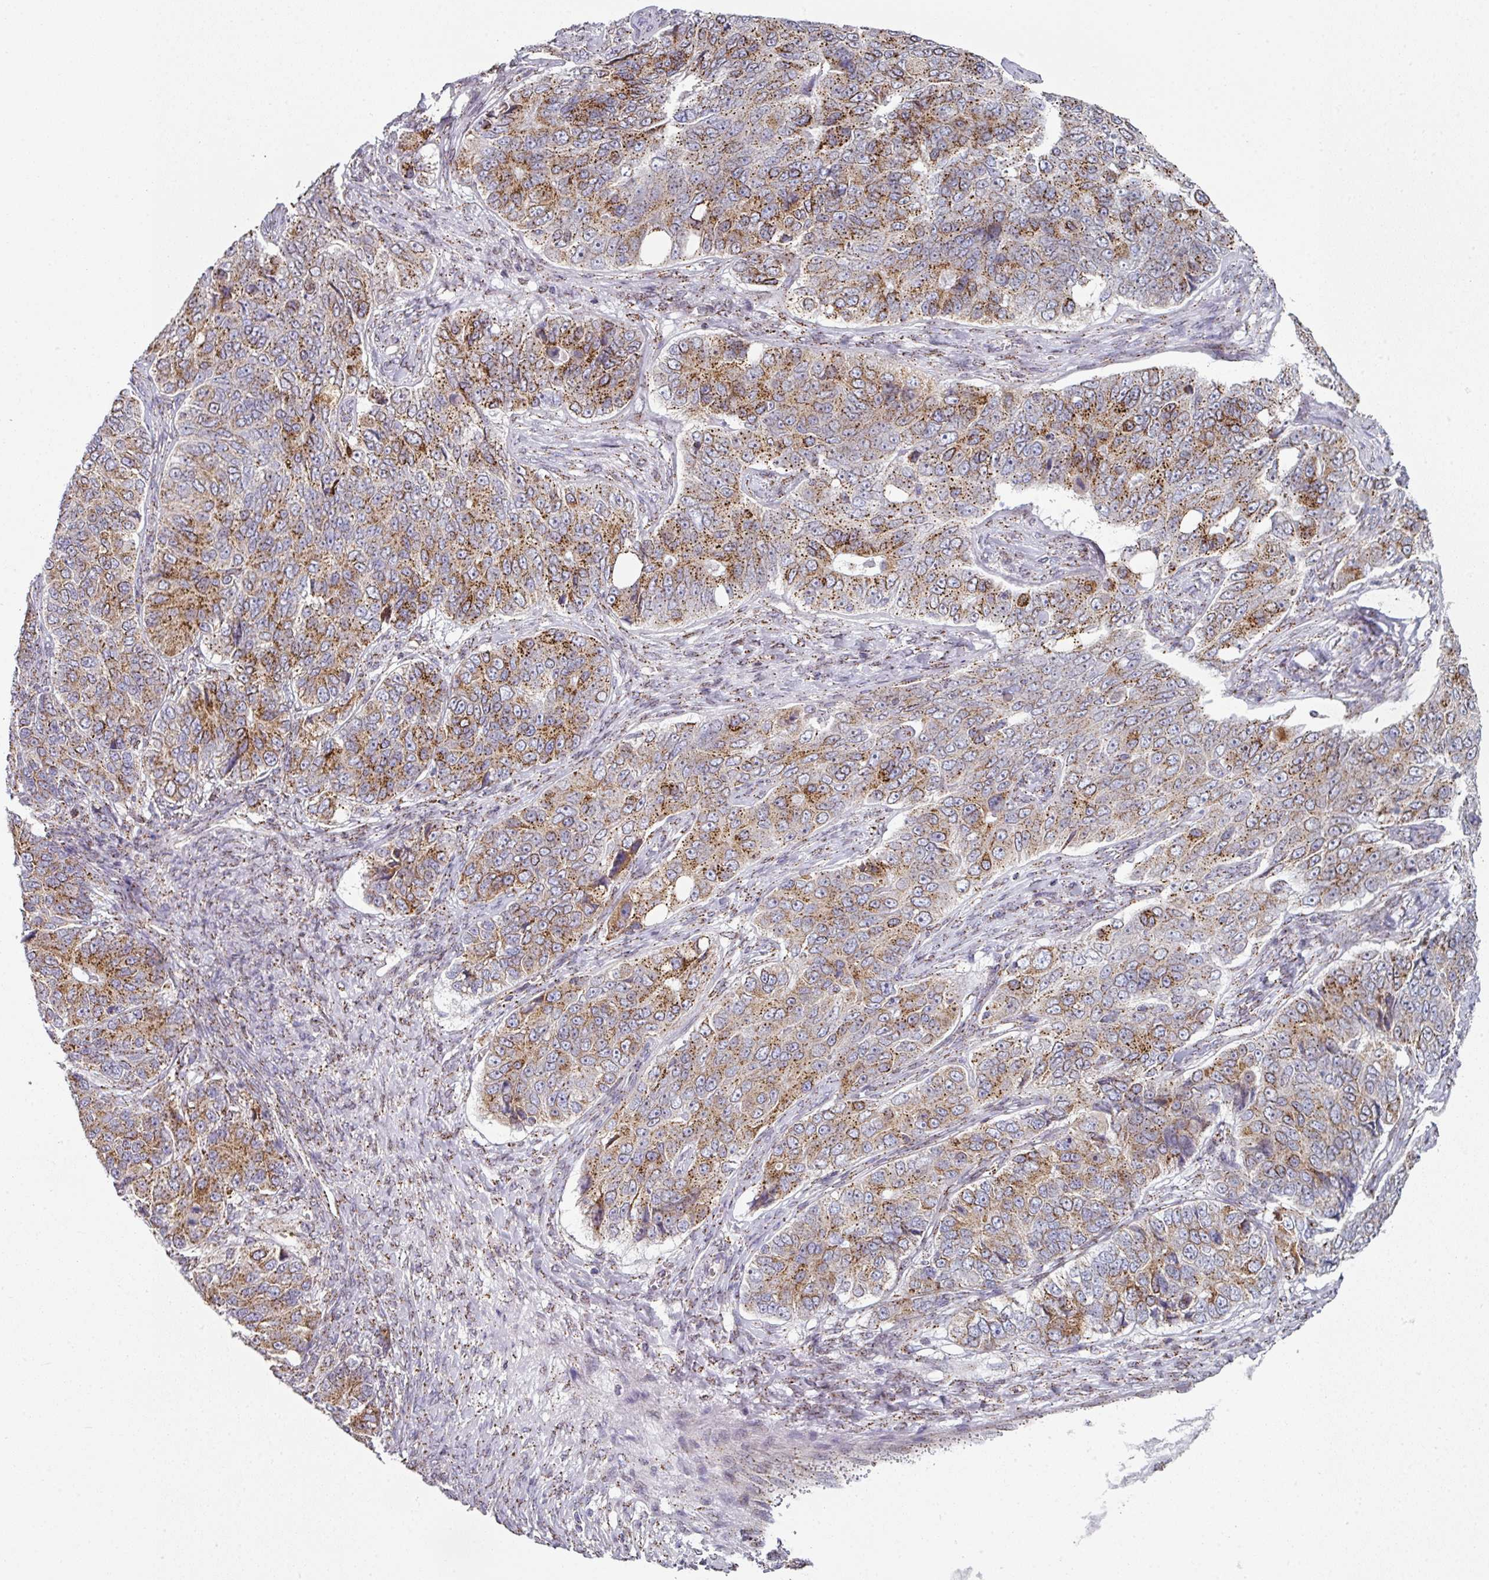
{"staining": {"intensity": "moderate", "quantity": ">75%", "location": "cytoplasmic/membranous"}, "tissue": "ovarian cancer", "cell_type": "Tumor cells", "image_type": "cancer", "snomed": [{"axis": "morphology", "description": "Carcinoma, endometroid"}, {"axis": "topography", "description": "Ovary"}], "caption": "A brown stain highlights moderate cytoplasmic/membranous positivity of a protein in ovarian endometroid carcinoma tumor cells.", "gene": "CCDC85B", "patient": {"sex": "female", "age": 51}}